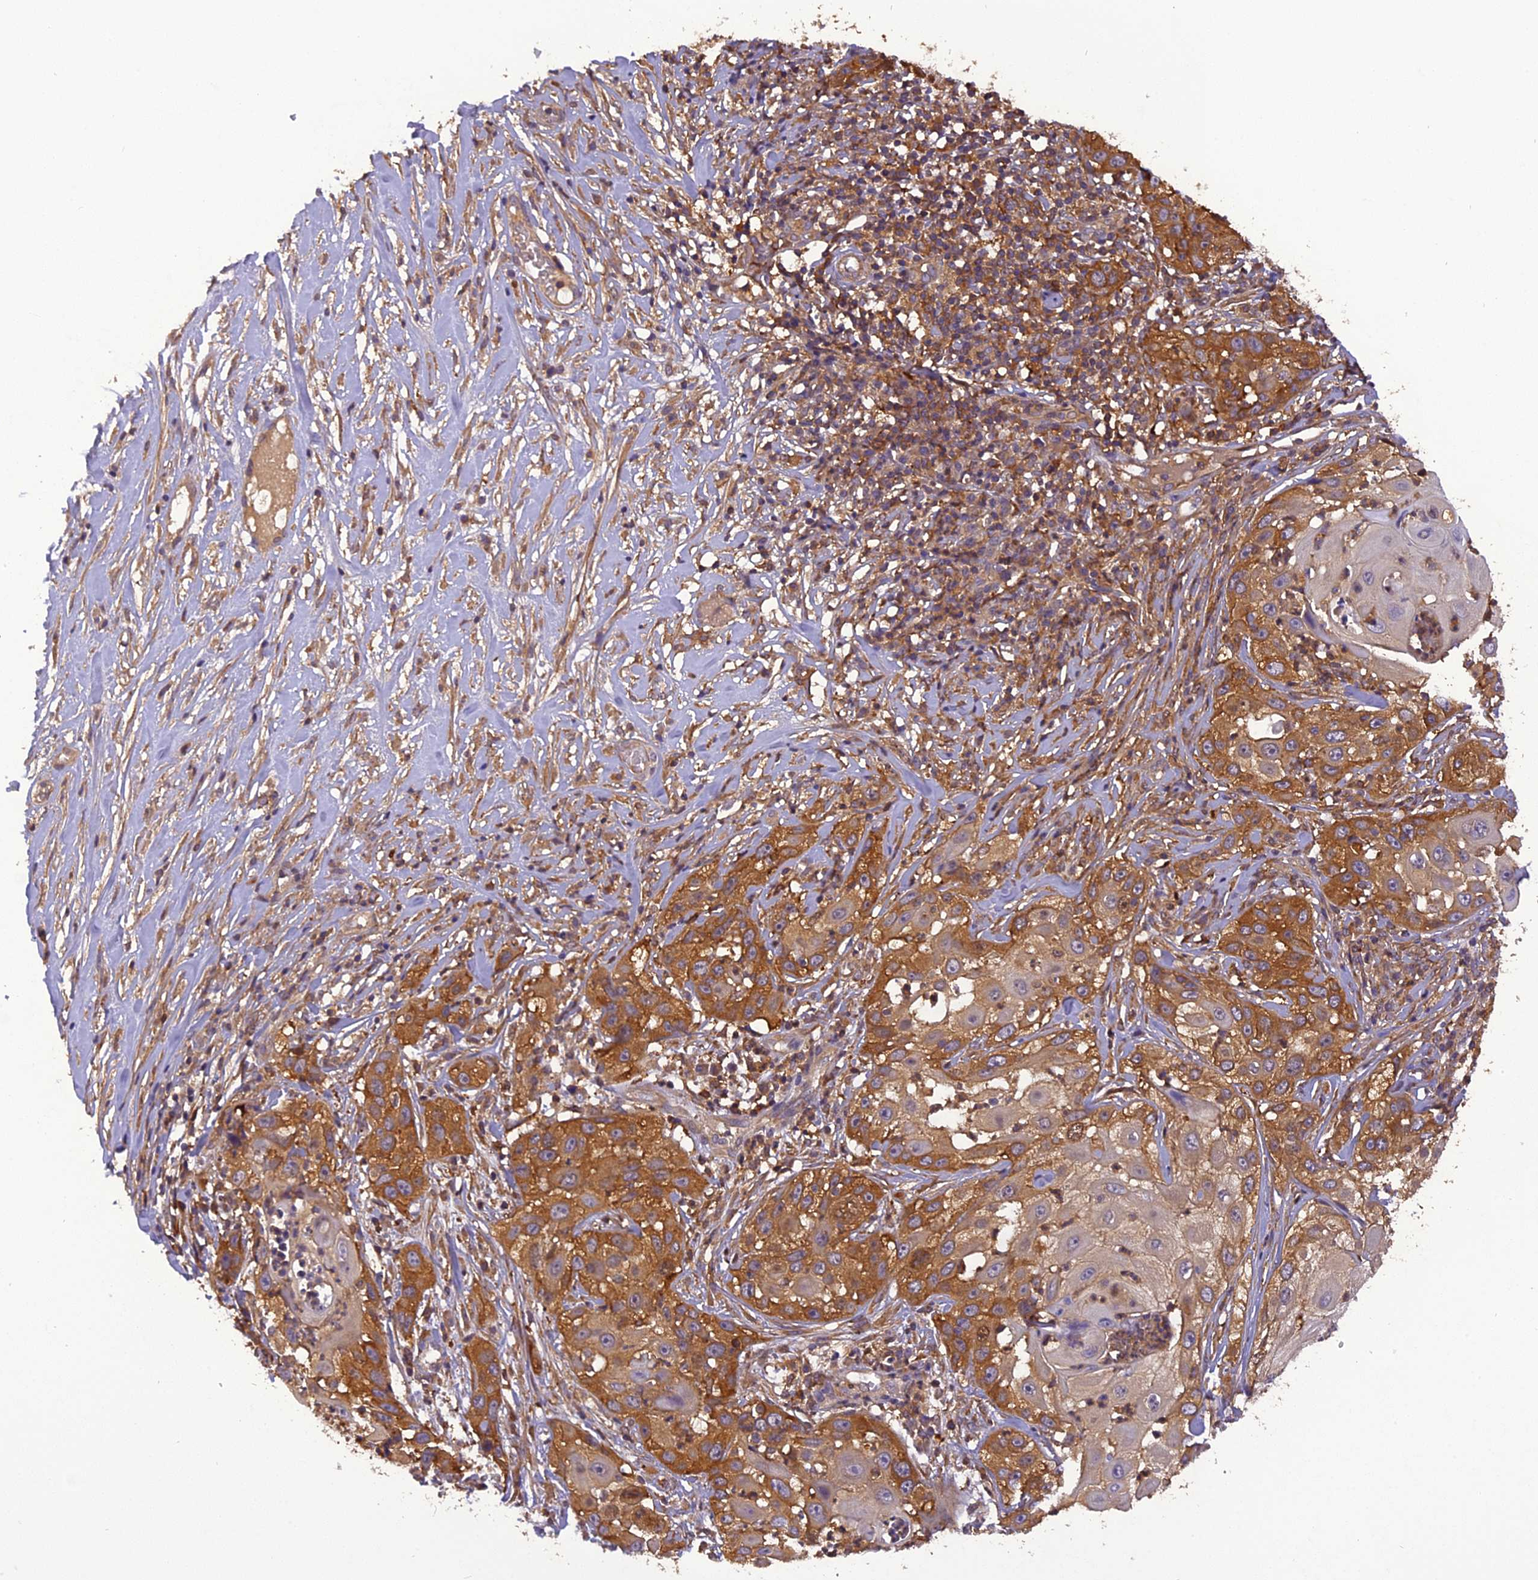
{"staining": {"intensity": "moderate", "quantity": ">75%", "location": "cytoplasmic/membranous"}, "tissue": "skin cancer", "cell_type": "Tumor cells", "image_type": "cancer", "snomed": [{"axis": "morphology", "description": "Squamous cell carcinoma, NOS"}, {"axis": "topography", "description": "Skin"}], "caption": "Protein expression analysis of human squamous cell carcinoma (skin) reveals moderate cytoplasmic/membranous positivity in about >75% of tumor cells. (Brightfield microscopy of DAB IHC at high magnification).", "gene": "STOML1", "patient": {"sex": "female", "age": 44}}